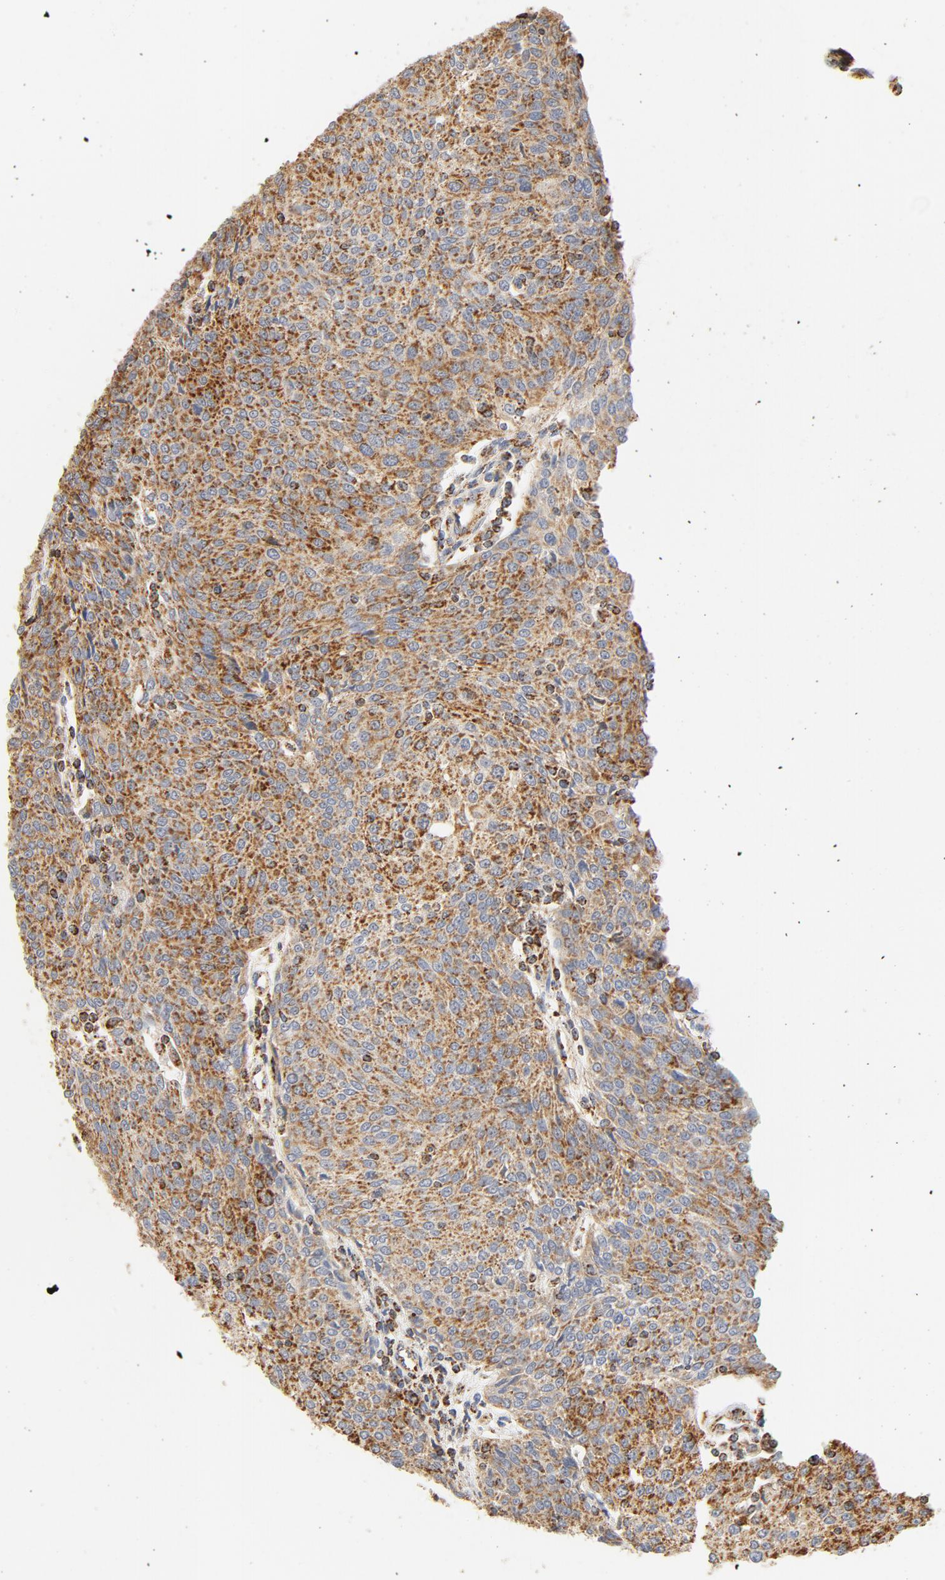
{"staining": {"intensity": "moderate", "quantity": ">75%", "location": "cytoplasmic/membranous"}, "tissue": "urothelial cancer", "cell_type": "Tumor cells", "image_type": "cancer", "snomed": [{"axis": "morphology", "description": "Urothelial carcinoma, High grade"}, {"axis": "topography", "description": "Urinary bladder"}], "caption": "Protein staining of urothelial carcinoma (high-grade) tissue displays moderate cytoplasmic/membranous expression in approximately >75% of tumor cells.", "gene": "COX4I1", "patient": {"sex": "female", "age": 85}}